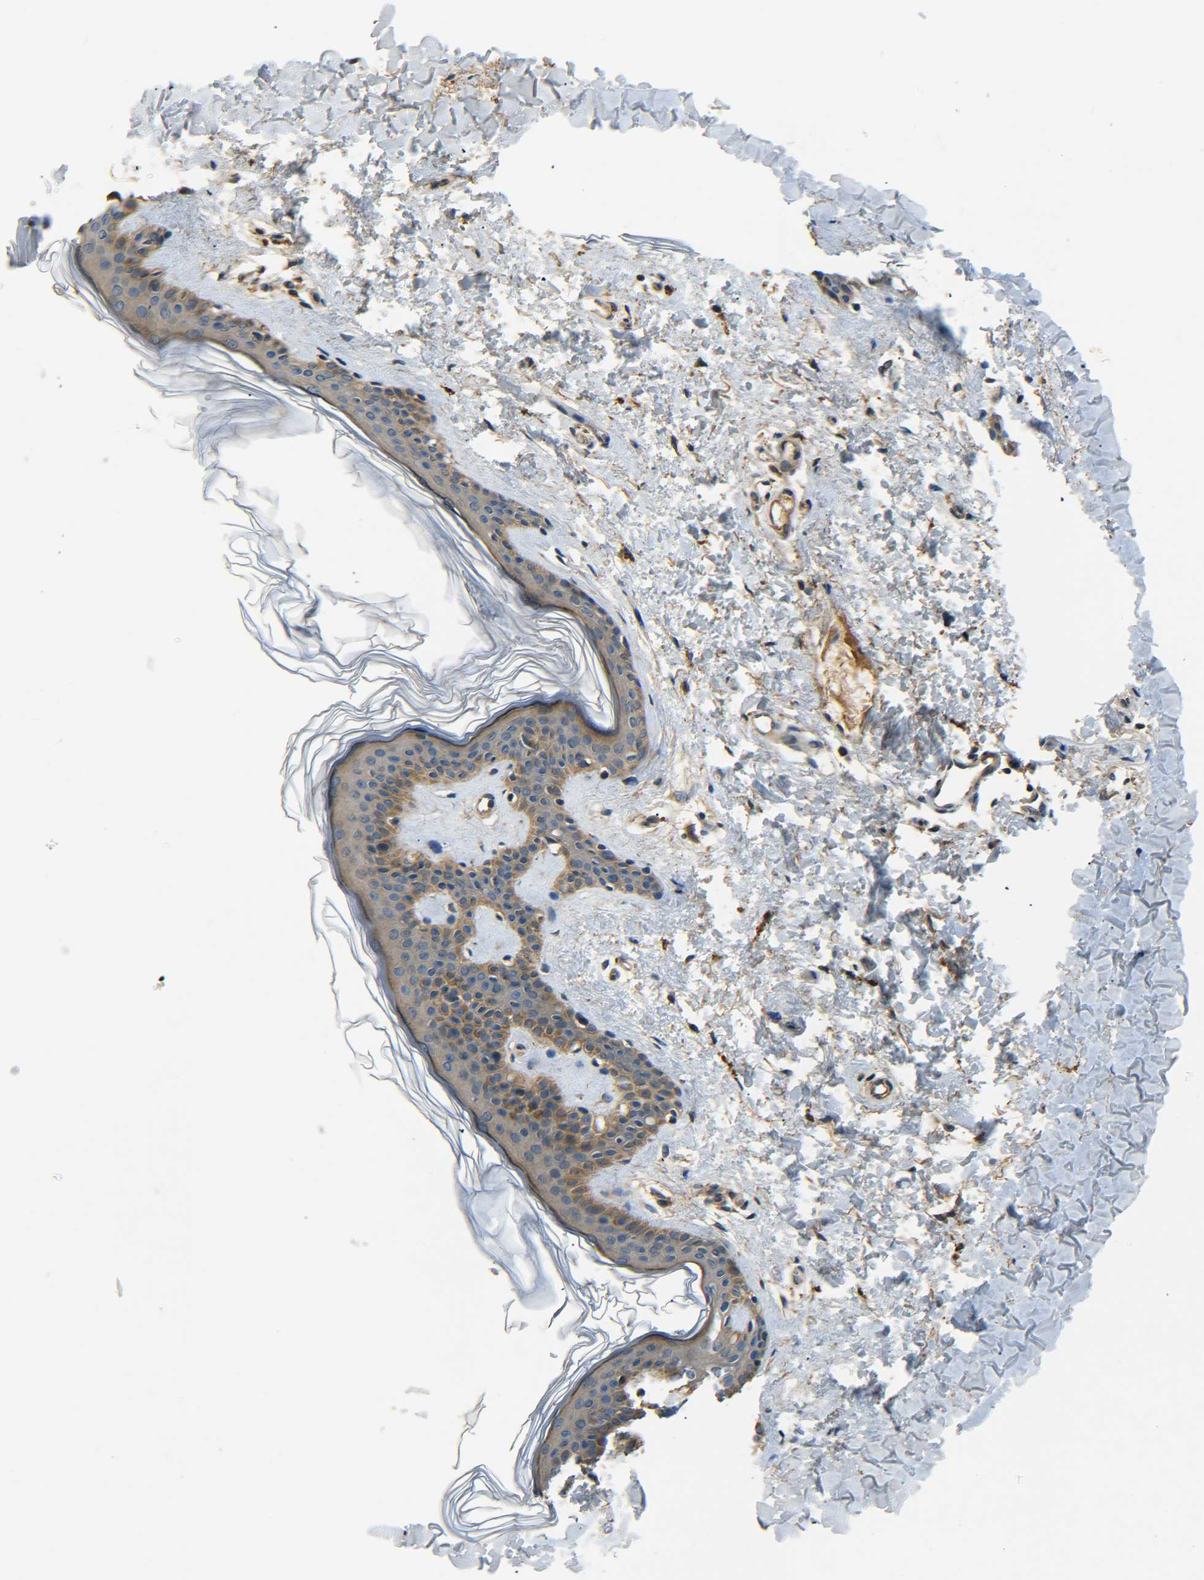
{"staining": {"intensity": "moderate", "quantity": "25%-75%", "location": "cytoplasmic/membranous"}, "tissue": "skin", "cell_type": "Fibroblasts", "image_type": "normal", "snomed": [{"axis": "morphology", "description": "Normal tissue, NOS"}, {"axis": "topography", "description": "Skin"}], "caption": "High-power microscopy captured an immunohistochemistry (IHC) photomicrograph of benign skin, revealing moderate cytoplasmic/membranous staining in approximately 25%-75% of fibroblasts.", "gene": "LRCH3", "patient": {"sex": "female", "age": 41}}